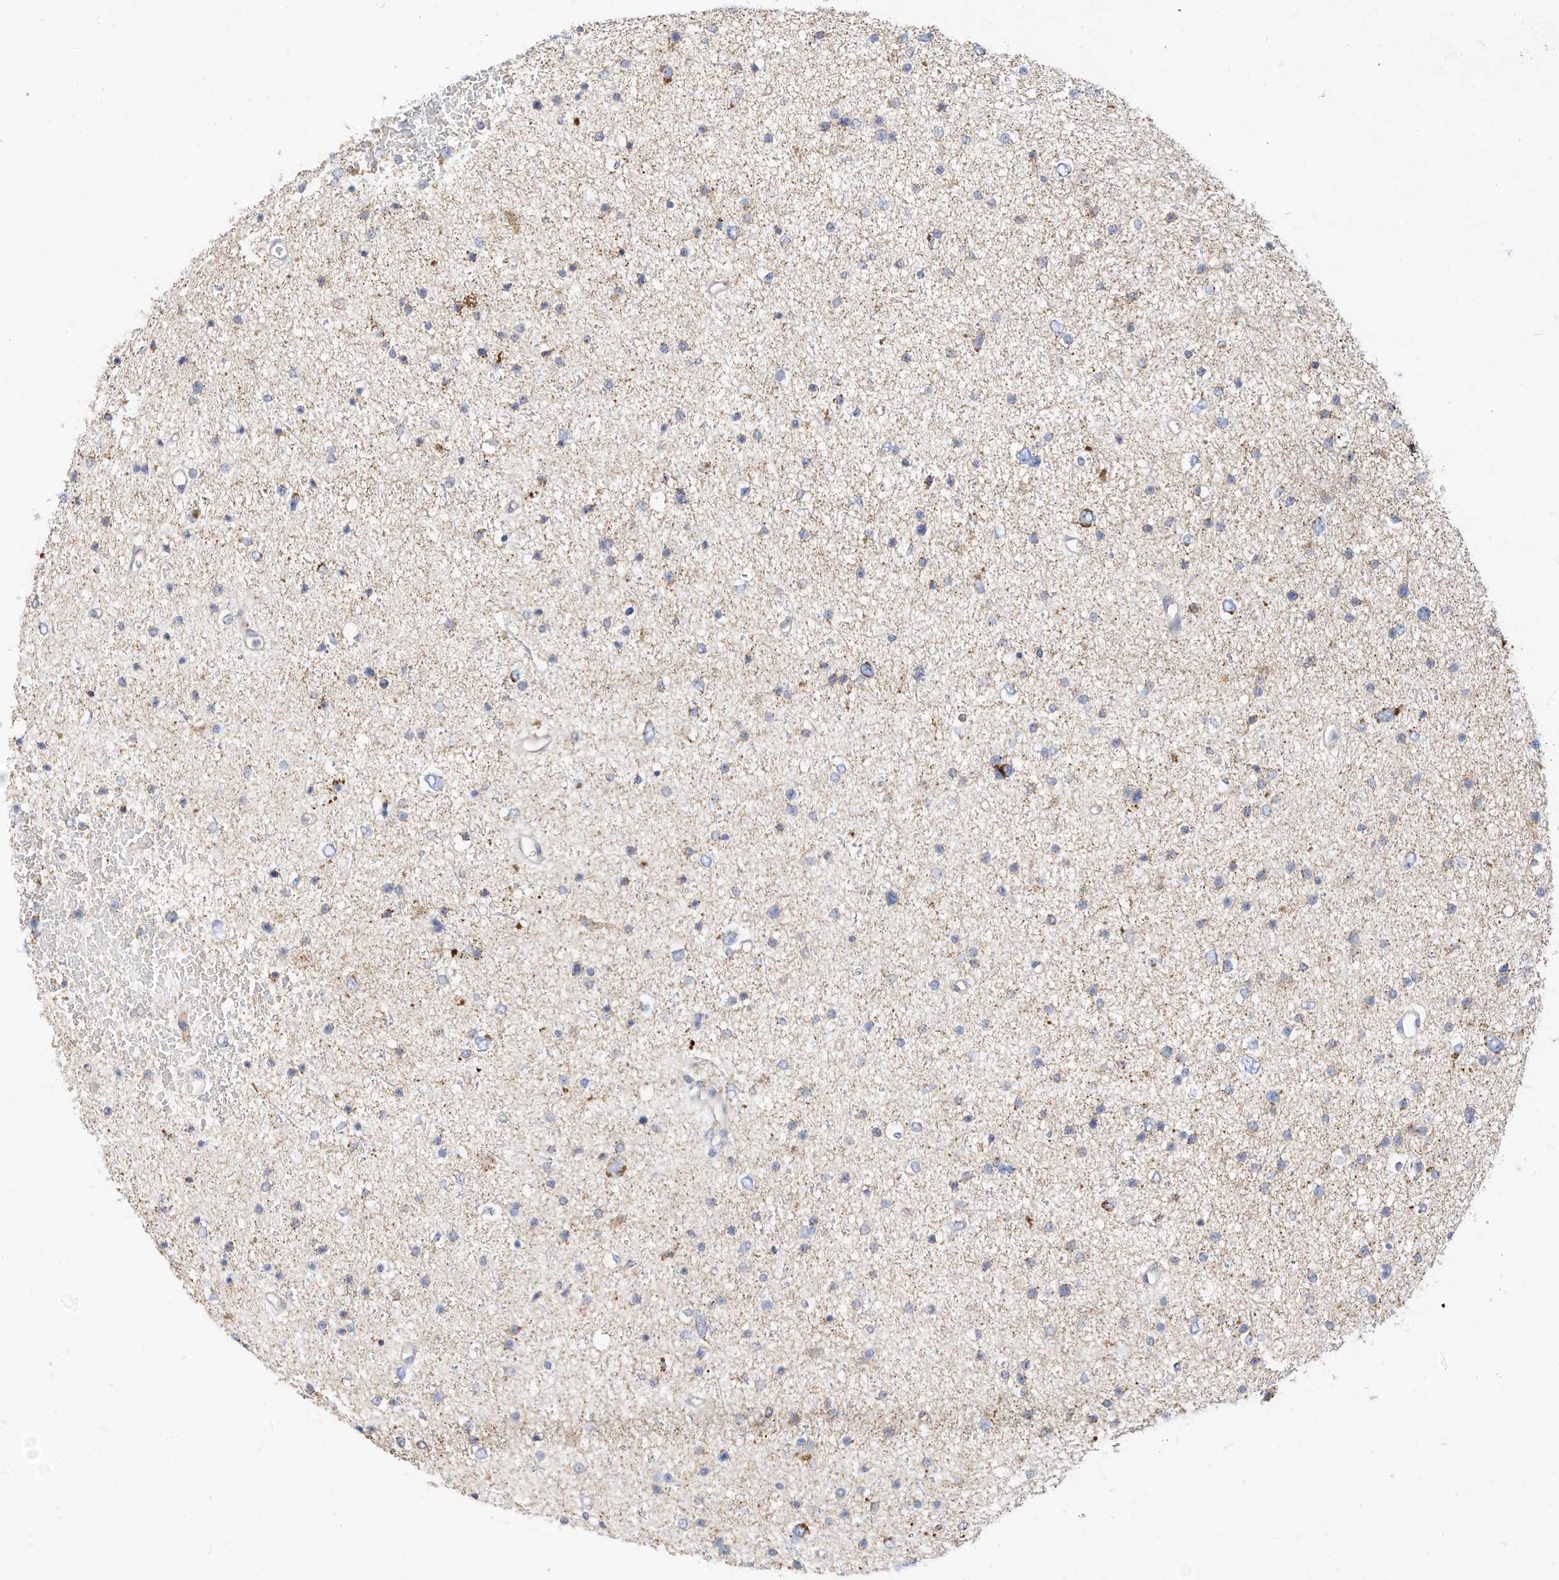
{"staining": {"intensity": "moderate", "quantity": "<25%", "location": "cytoplasmic/membranous"}, "tissue": "glioma", "cell_type": "Tumor cells", "image_type": "cancer", "snomed": [{"axis": "morphology", "description": "Glioma, malignant, Low grade"}, {"axis": "topography", "description": "Brain"}], "caption": "The histopathology image displays staining of glioma, revealing moderate cytoplasmic/membranous protein staining (brown color) within tumor cells.", "gene": "RHOH", "patient": {"sex": "female", "age": 37}}